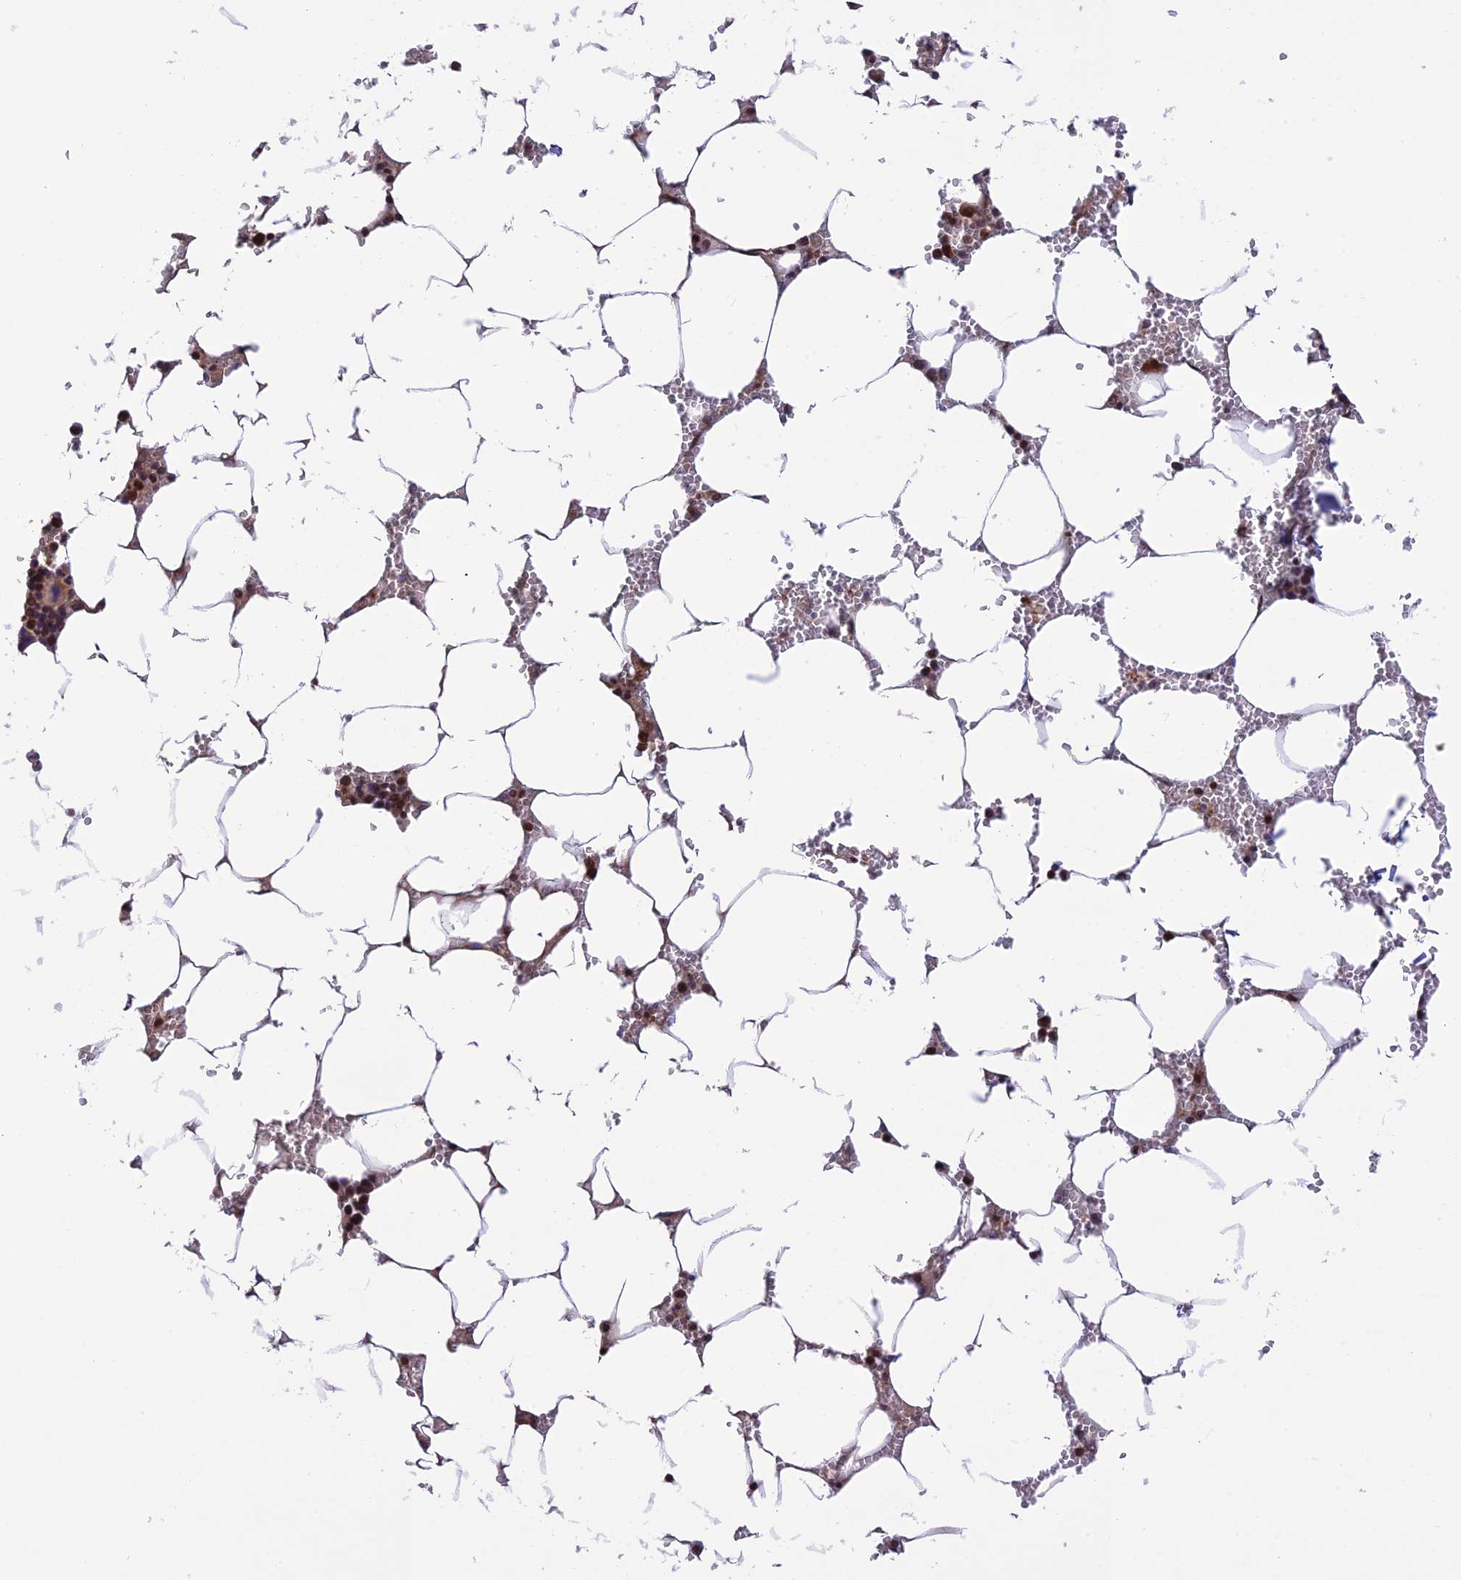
{"staining": {"intensity": "moderate", "quantity": "25%-75%", "location": "cytoplasmic/membranous,nuclear"}, "tissue": "bone marrow", "cell_type": "Hematopoietic cells", "image_type": "normal", "snomed": [{"axis": "morphology", "description": "Normal tissue, NOS"}, {"axis": "topography", "description": "Bone marrow"}], "caption": "An immunohistochemistry (IHC) histopathology image of unremarkable tissue is shown. Protein staining in brown labels moderate cytoplasmic/membranous,nuclear positivity in bone marrow within hematopoietic cells. (DAB = brown stain, brightfield microscopy at high magnification).", "gene": "SMIM7", "patient": {"sex": "male", "age": 70}}